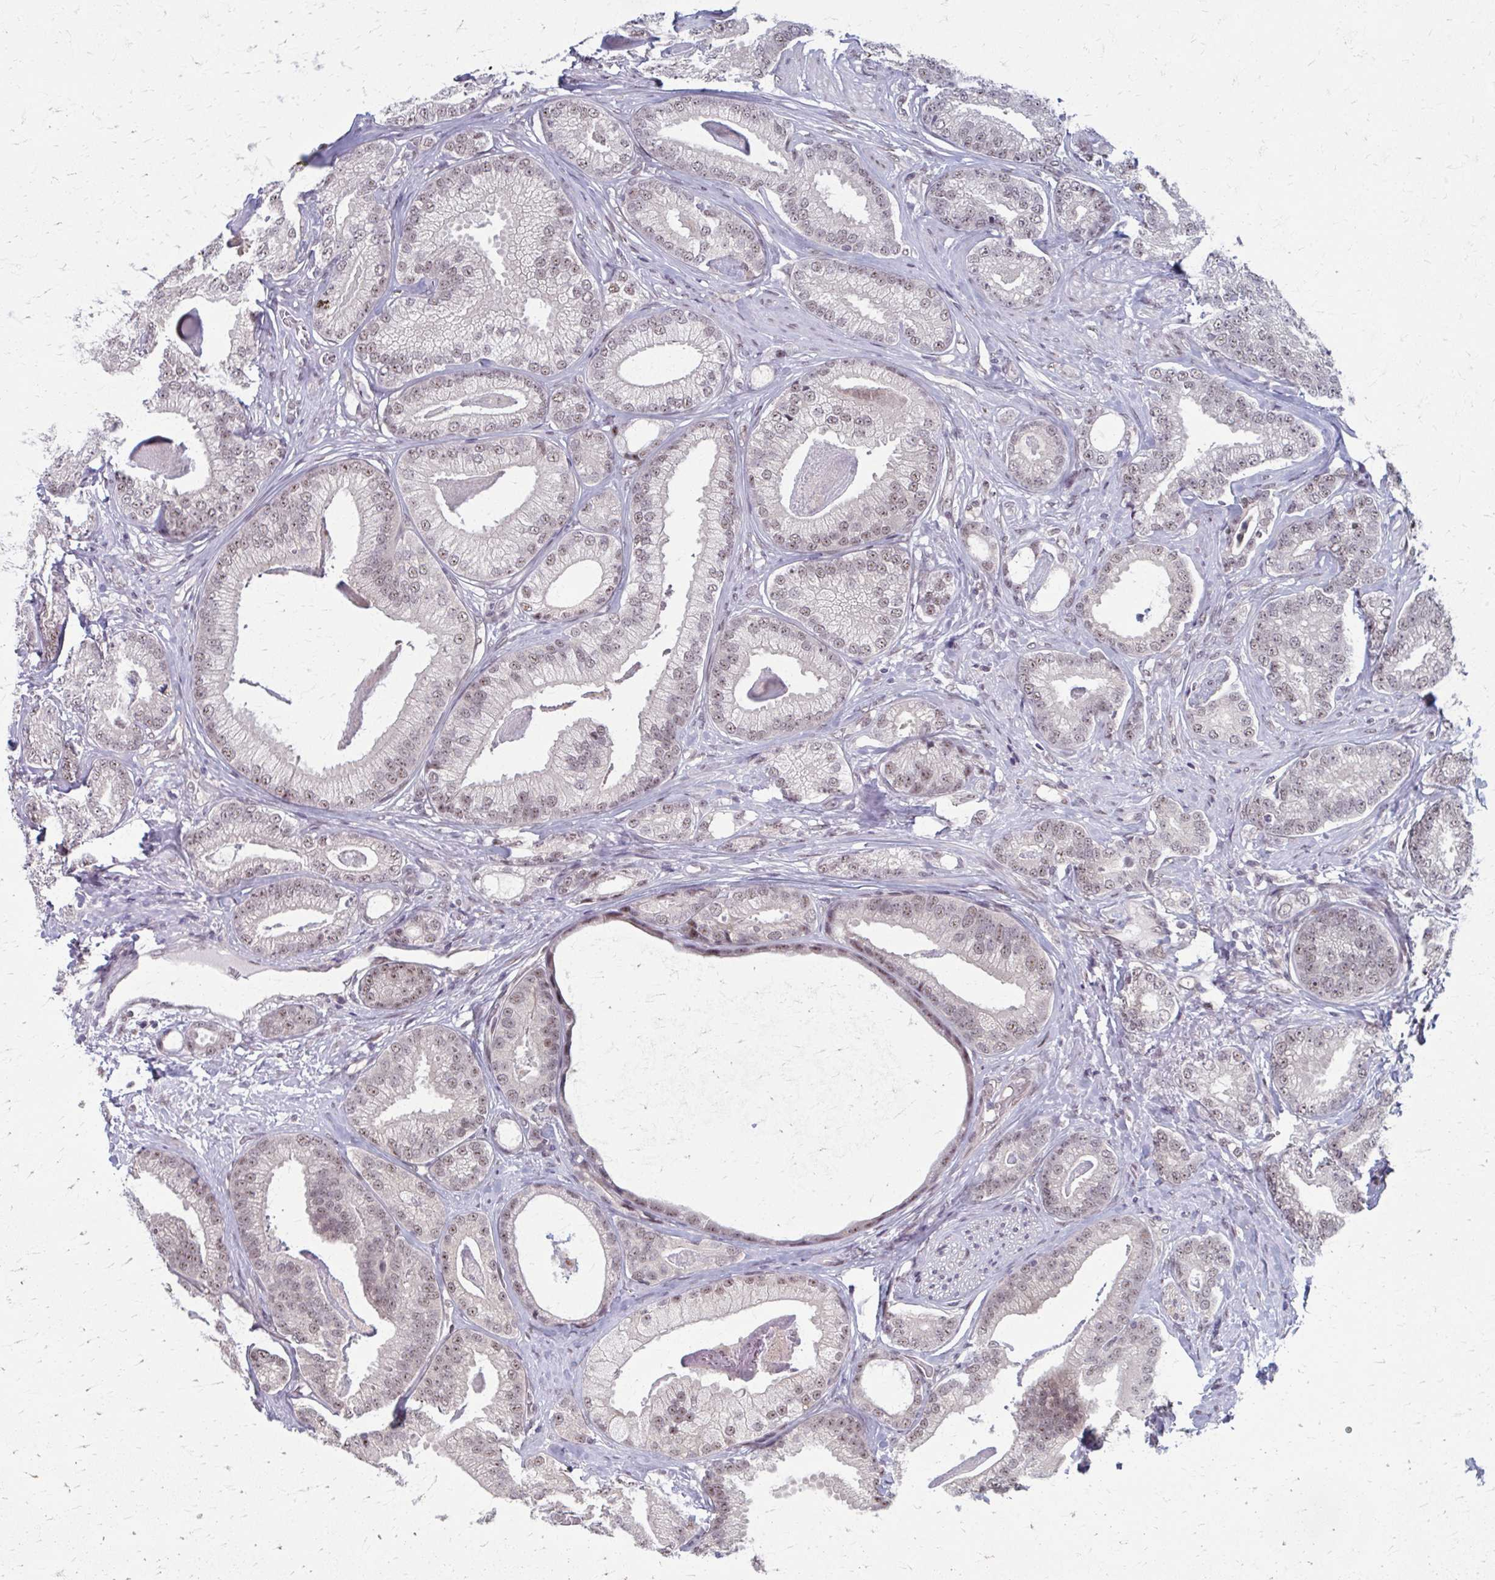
{"staining": {"intensity": "weak", "quantity": ">75%", "location": "nuclear"}, "tissue": "prostate cancer", "cell_type": "Tumor cells", "image_type": "cancer", "snomed": [{"axis": "morphology", "description": "Adenocarcinoma, Low grade"}, {"axis": "topography", "description": "Prostate"}], "caption": "A high-resolution image shows immunohistochemistry staining of prostate cancer, which reveals weak nuclear positivity in approximately >75% of tumor cells. (Stains: DAB (3,3'-diaminobenzidine) in brown, nuclei in blue, Microscopy: brightfield microscopy at high magnification).", "gene": "SETBP1", "patient": {"sex": "male", "age": 63}}